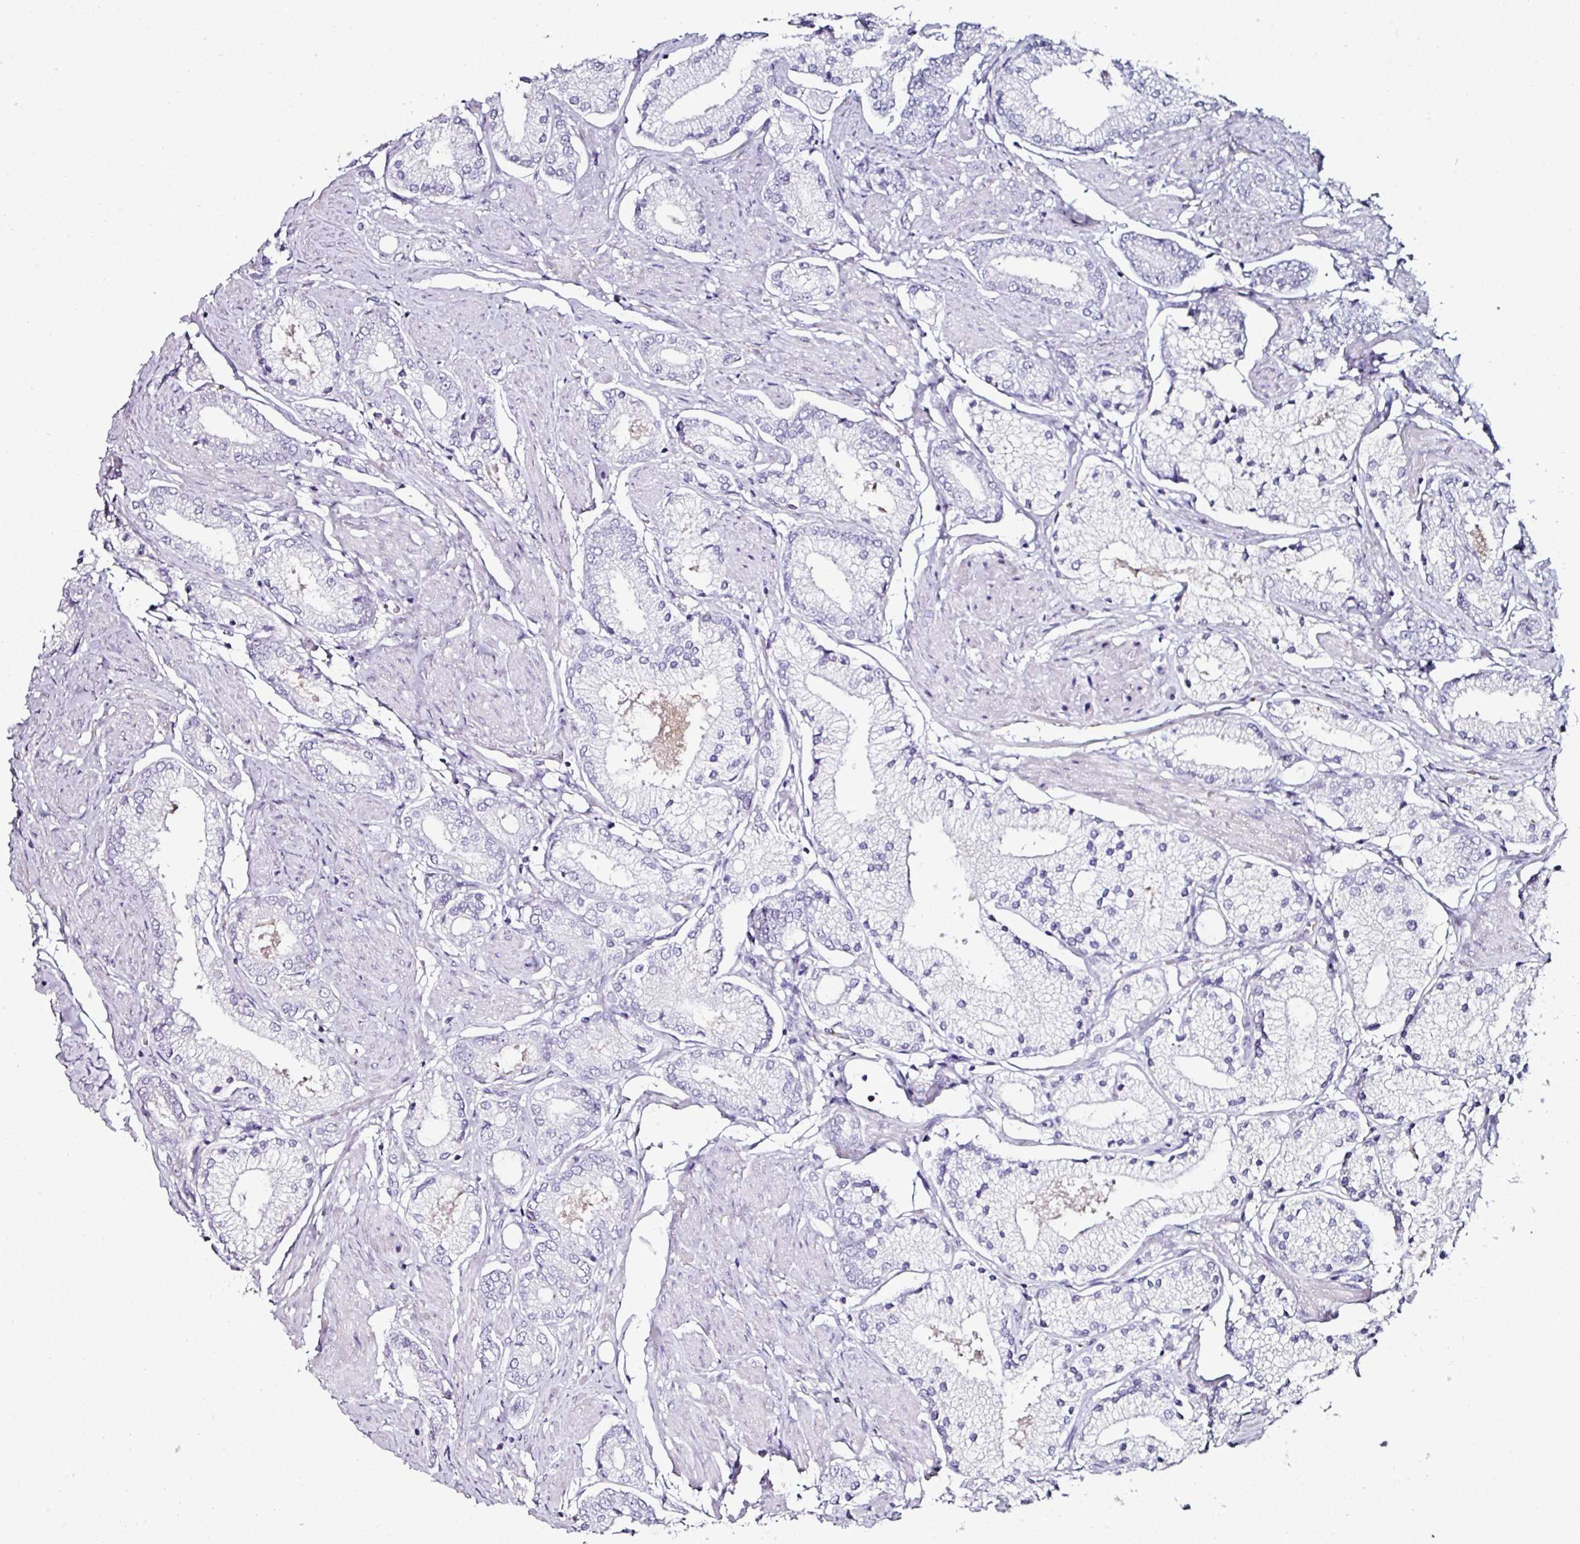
{"staining": {"intensity": "negative", "quantity": "none", "location": "none"}, "tissue": "prostate cancer", "cell_type": "Tumor cells", "image_type": "cancer", "snomed": [{"axis": "morphology", "description": "Adenocarcinoma, High grade"}, {"axis": "topography", "description": "Prostate and seminal vesicle, NOS"}], "caption": "IHC photomicrograph of neoplastic tissue: human high-grade adenocarcinoma (prostate) stained with DAB exhibits no significant protein positivity in tumor cells.", "gene": "TMPRSS9", "patient": {"sex": "male", "age": 64}}